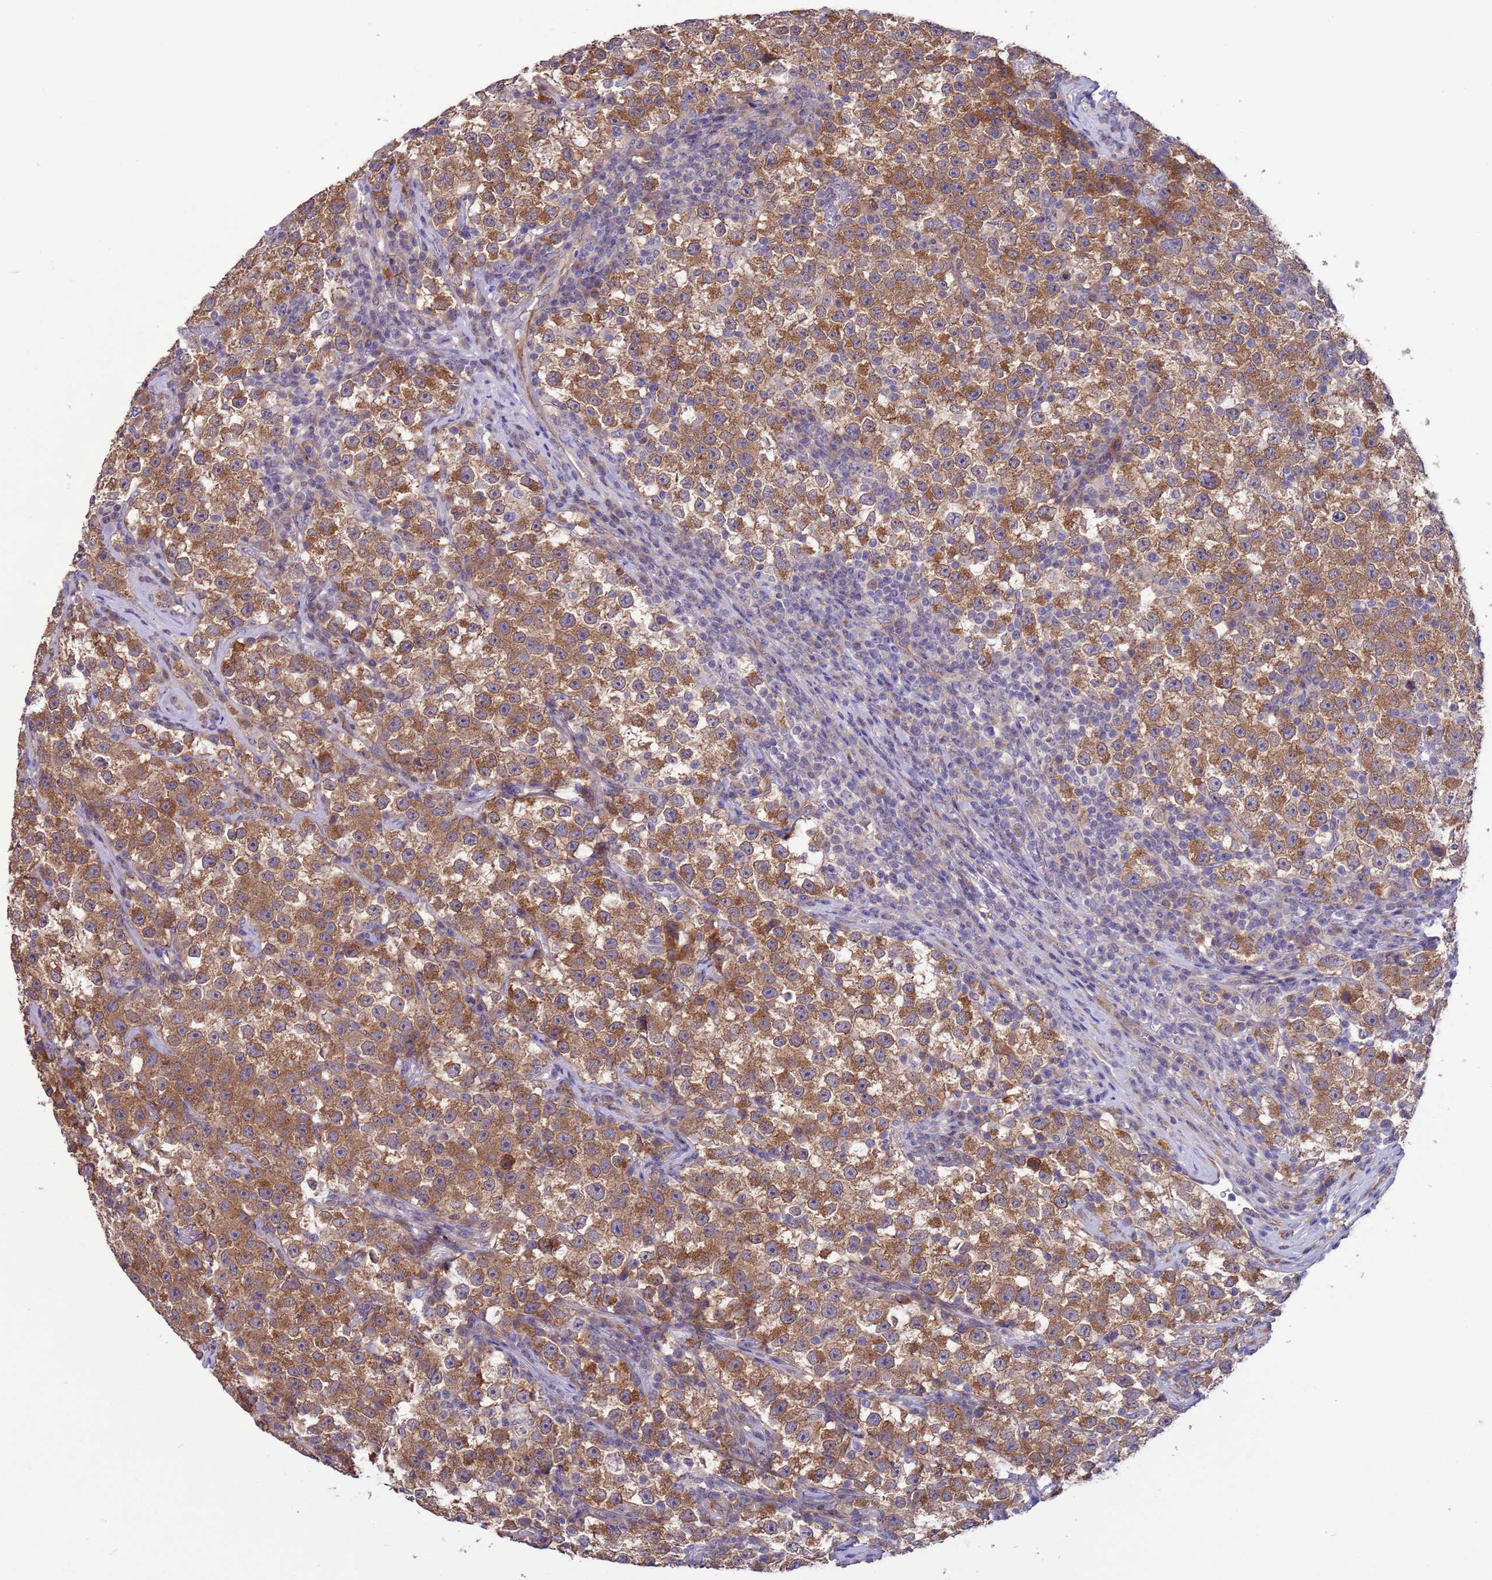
{"staining": {"intensity": "moderate", "quantity": ">75%", "location": "cytoplasmic/membranous"}, "tissue": "testis cancer", "cell_type": "Tumor cells", "image_type": "cancer", "snomed": [{"axis": "morphology", "description": "Seminoma, NOS"}, {"axis": "topography", "description": "Testis"}], "caption": "Protein expression analysis of human testis seminoma reveals moderate cytoplasmic/membranous expression in about >75% of tumor cells.", "gene": "GJA10", "patient": {"sex": "male", "age": 22}}